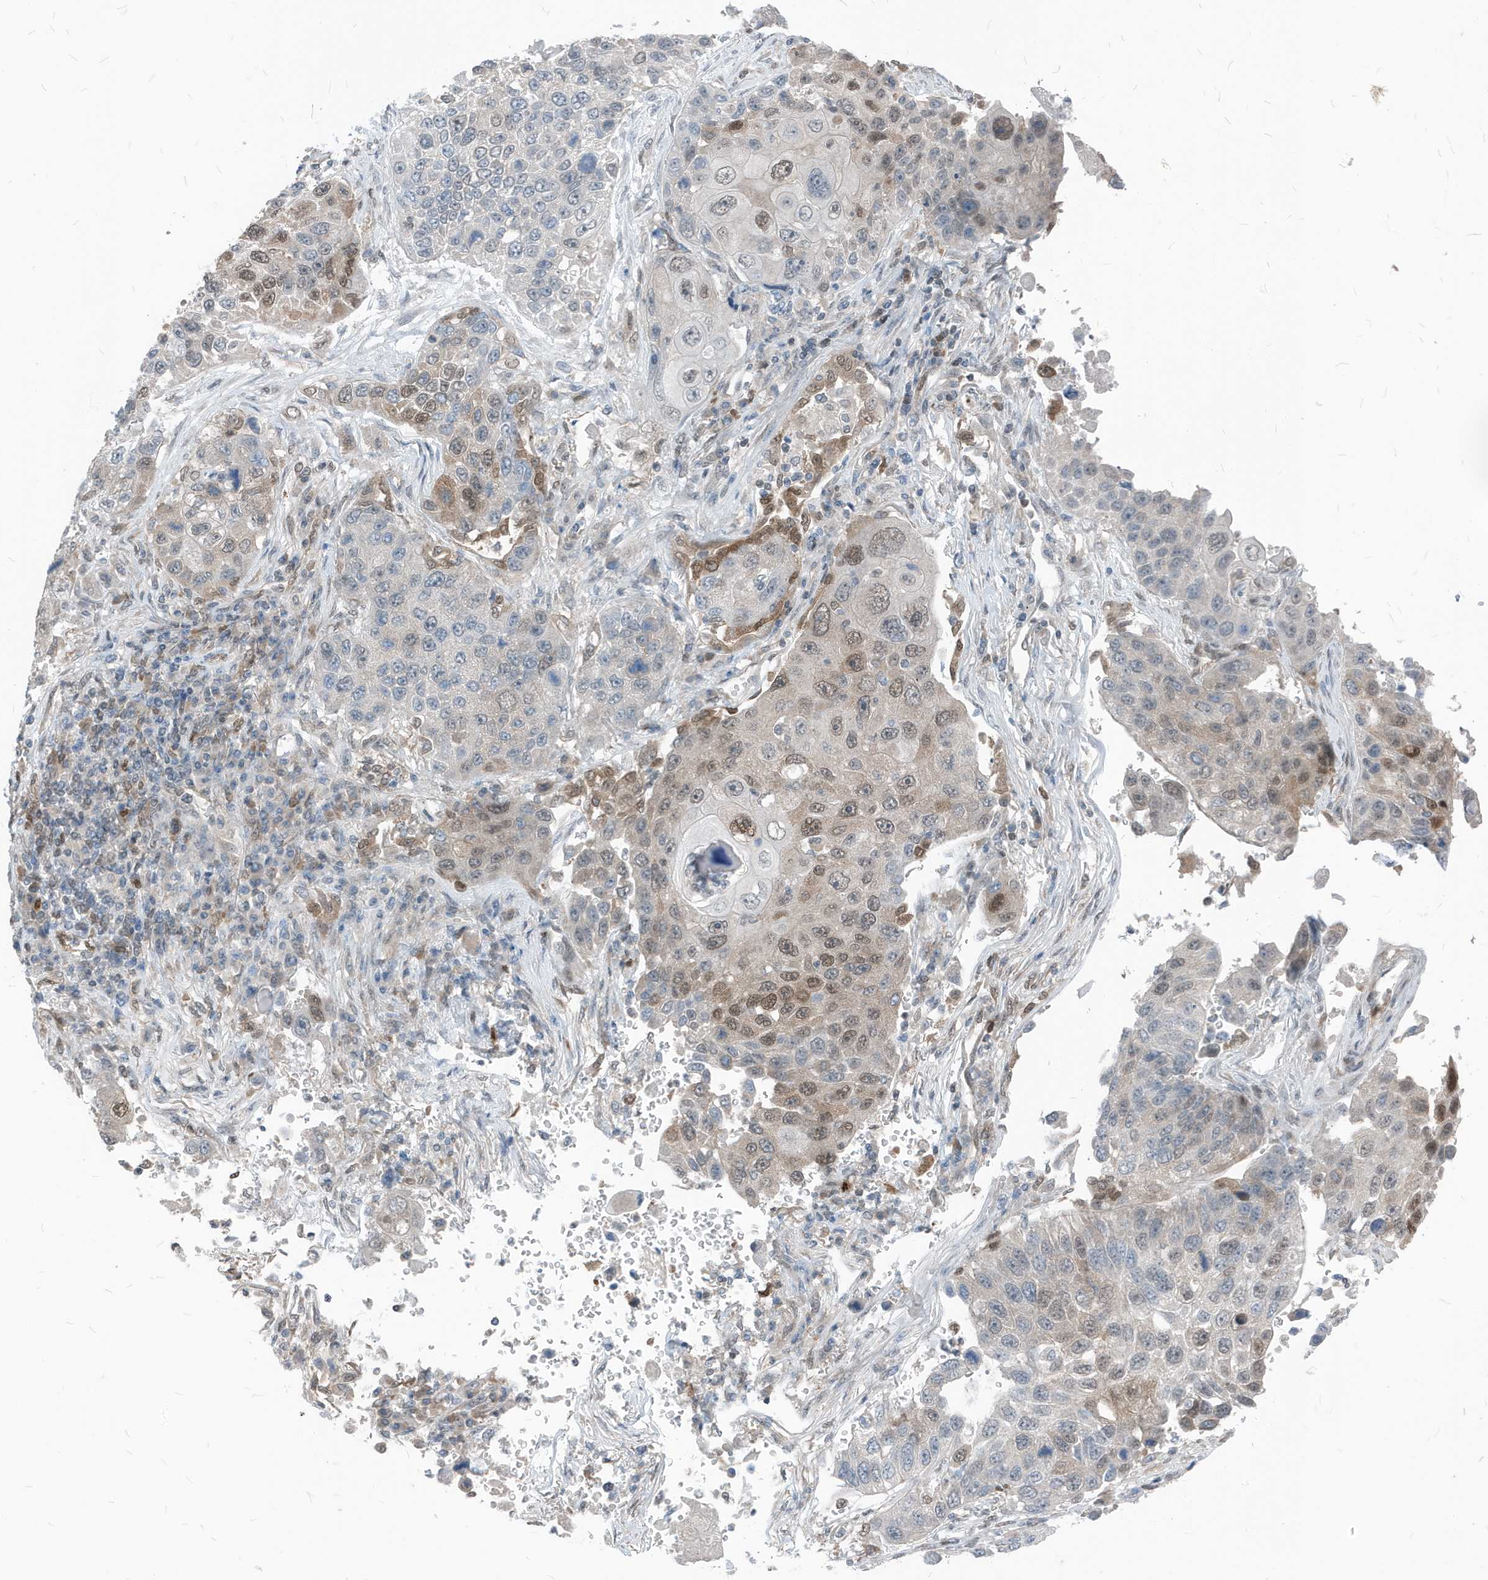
{"staining": {"intensity": "moderate", "quantity": "<25%", "location": "nuclear"}, "tissue": "lung cancer", "cell_type": "Tumor cells", "image_type": "cancer", "snomed": [{"axis": "morphology", "description": "Squamous cell carcinoma, NOS"}, {"axis": "topography", "description": "Lung"}], "caption": "A brown stain shows moderate nuclear positivity of a protein in squamous cell carcinoma (lung) tumor cells. (Stains: DAB (3,3'-diaminobenzidine) in brown, nuclei in blue, Microscopy: brightfield microscopy at high magnification).", "gene": "NCOA7", "patient": {"sex": "male", "age": 61}}